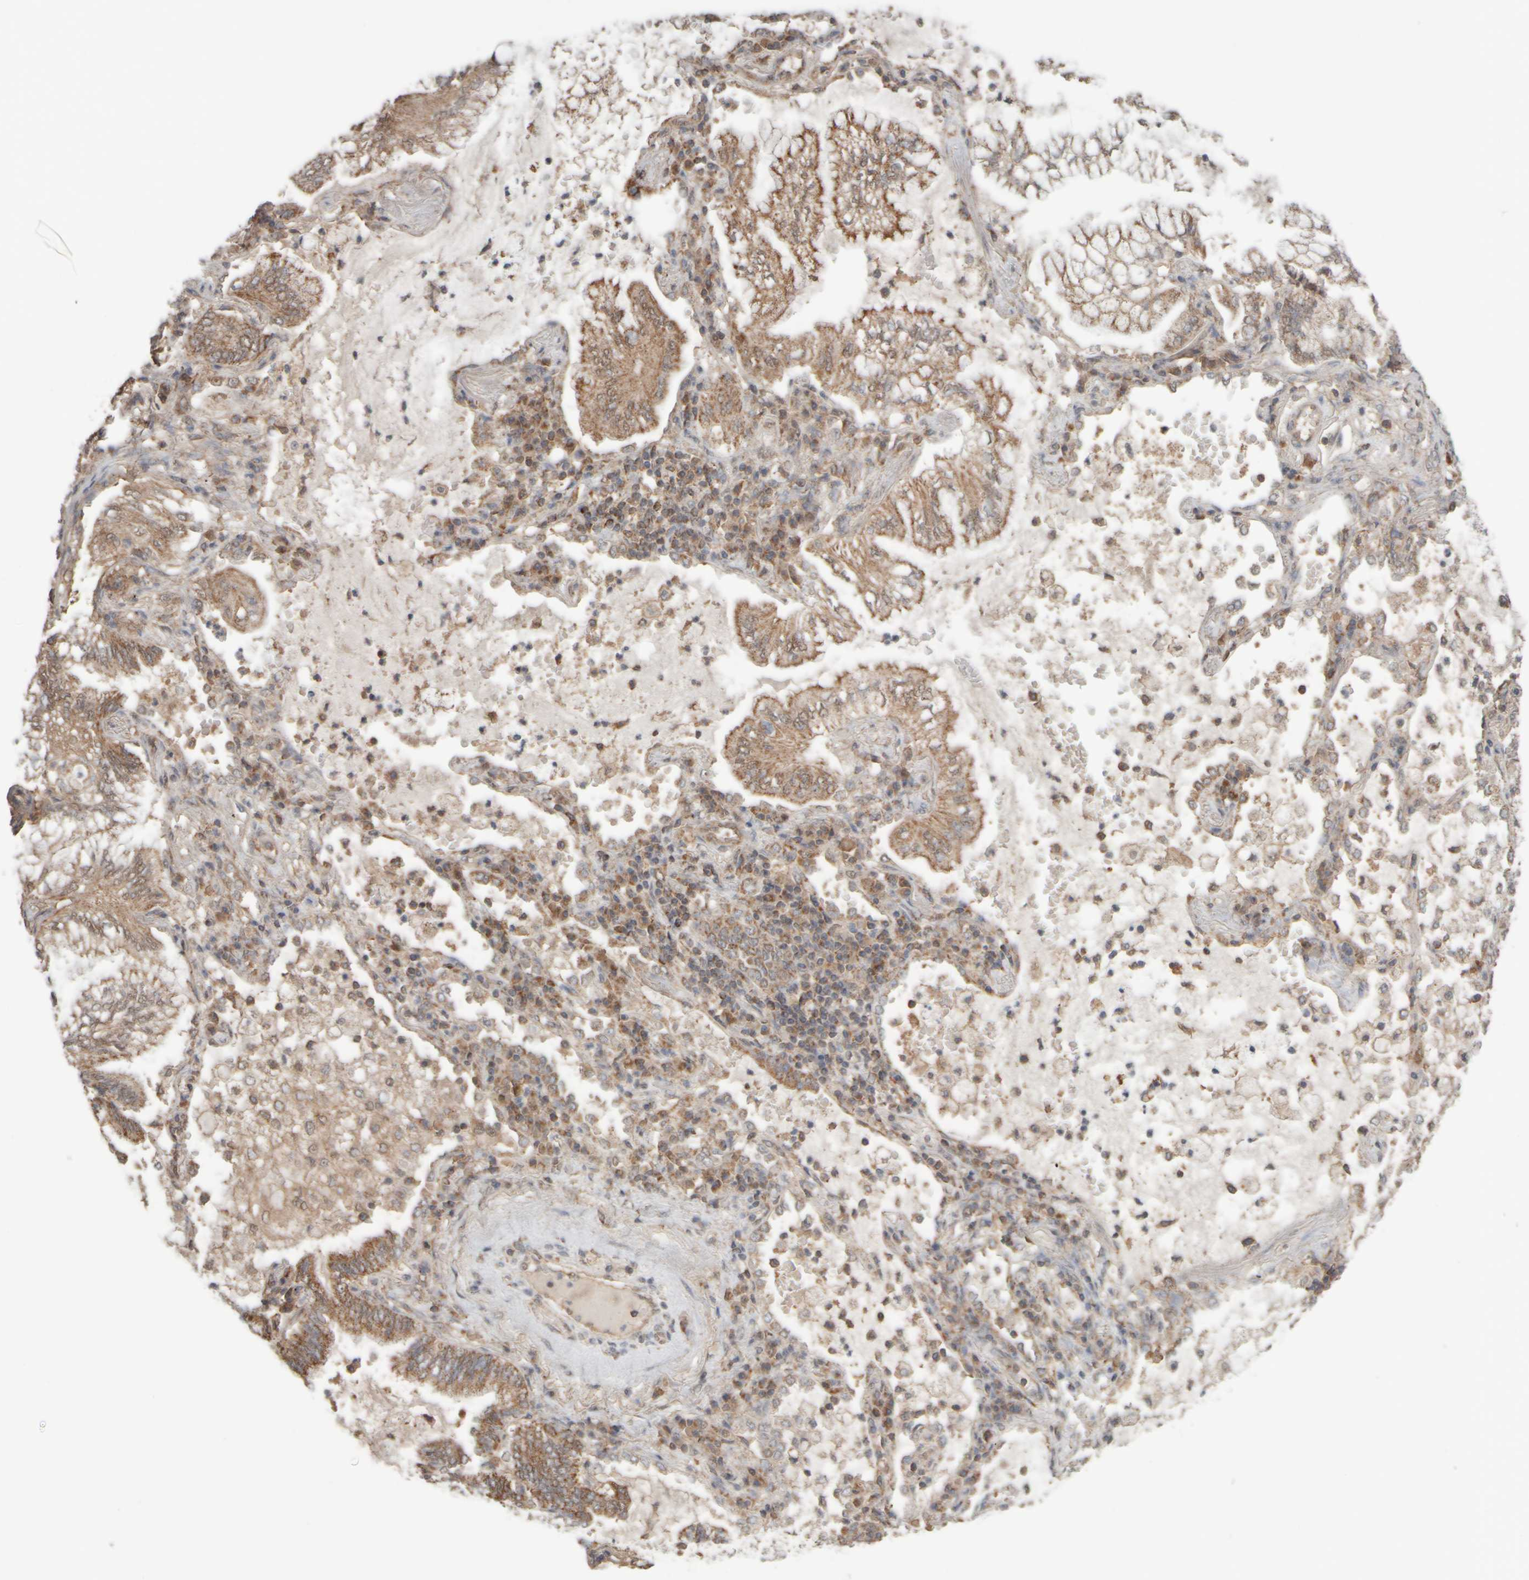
{"staining": {"intensity": "moderate", "quantity": ">75%", "location": "cytoplasmic/membranous"}, "tissue": "lung cancer", "cell_type": "Tumor cells", "image_type": "cancer", "snomed": [{"axis": "morphology", "description": "Adenocarcinoma, NOS"}, {"axis": "topography", "description": "Lung"}], "caption": "Lung adenocarcinoma was stained to show a protein in brown. There is medium levels of moderate cytoplasmic/membranous expression in approximately >75% of tumor cells. The protein of interest is shown in brown color, while the nuclei are stained blue.", "gene": "EIF2B3", "patient": {"sex": "female", "age": 70}}